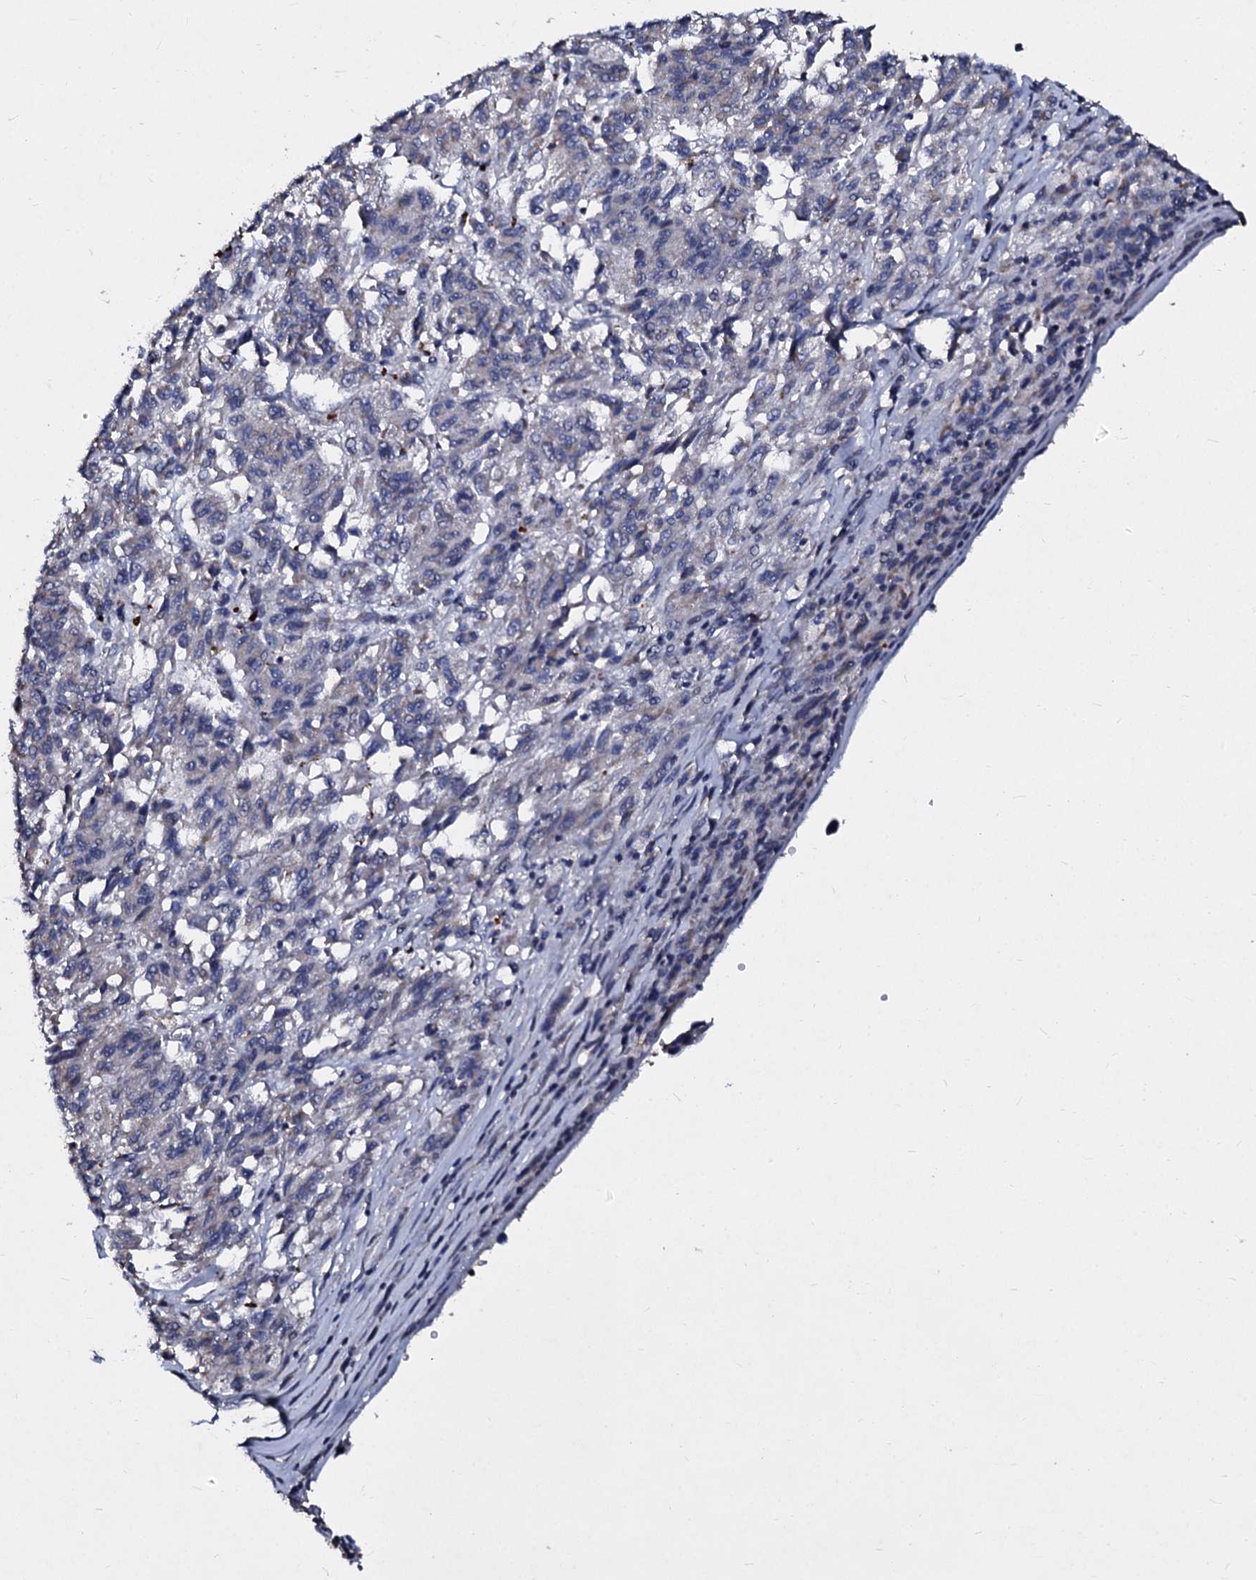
{"staining": {"intensity": "negative", "quantity": "none", "location": "none"}, "tissue": "melanoma", "cell_type": "Tumor cells", "image_type": "cancer", "snomed": [{"axis": "morphology", "description": "Malignant melanoma, Metastatic site"}, {"axis": "topography", "description": "Lung"}], "caption": "Human melanoma stained for a protein using IHC reveals no staining in tumor cells.", "gene": "SLC37A4", "patient": {"sex": "male", "age": 64}}